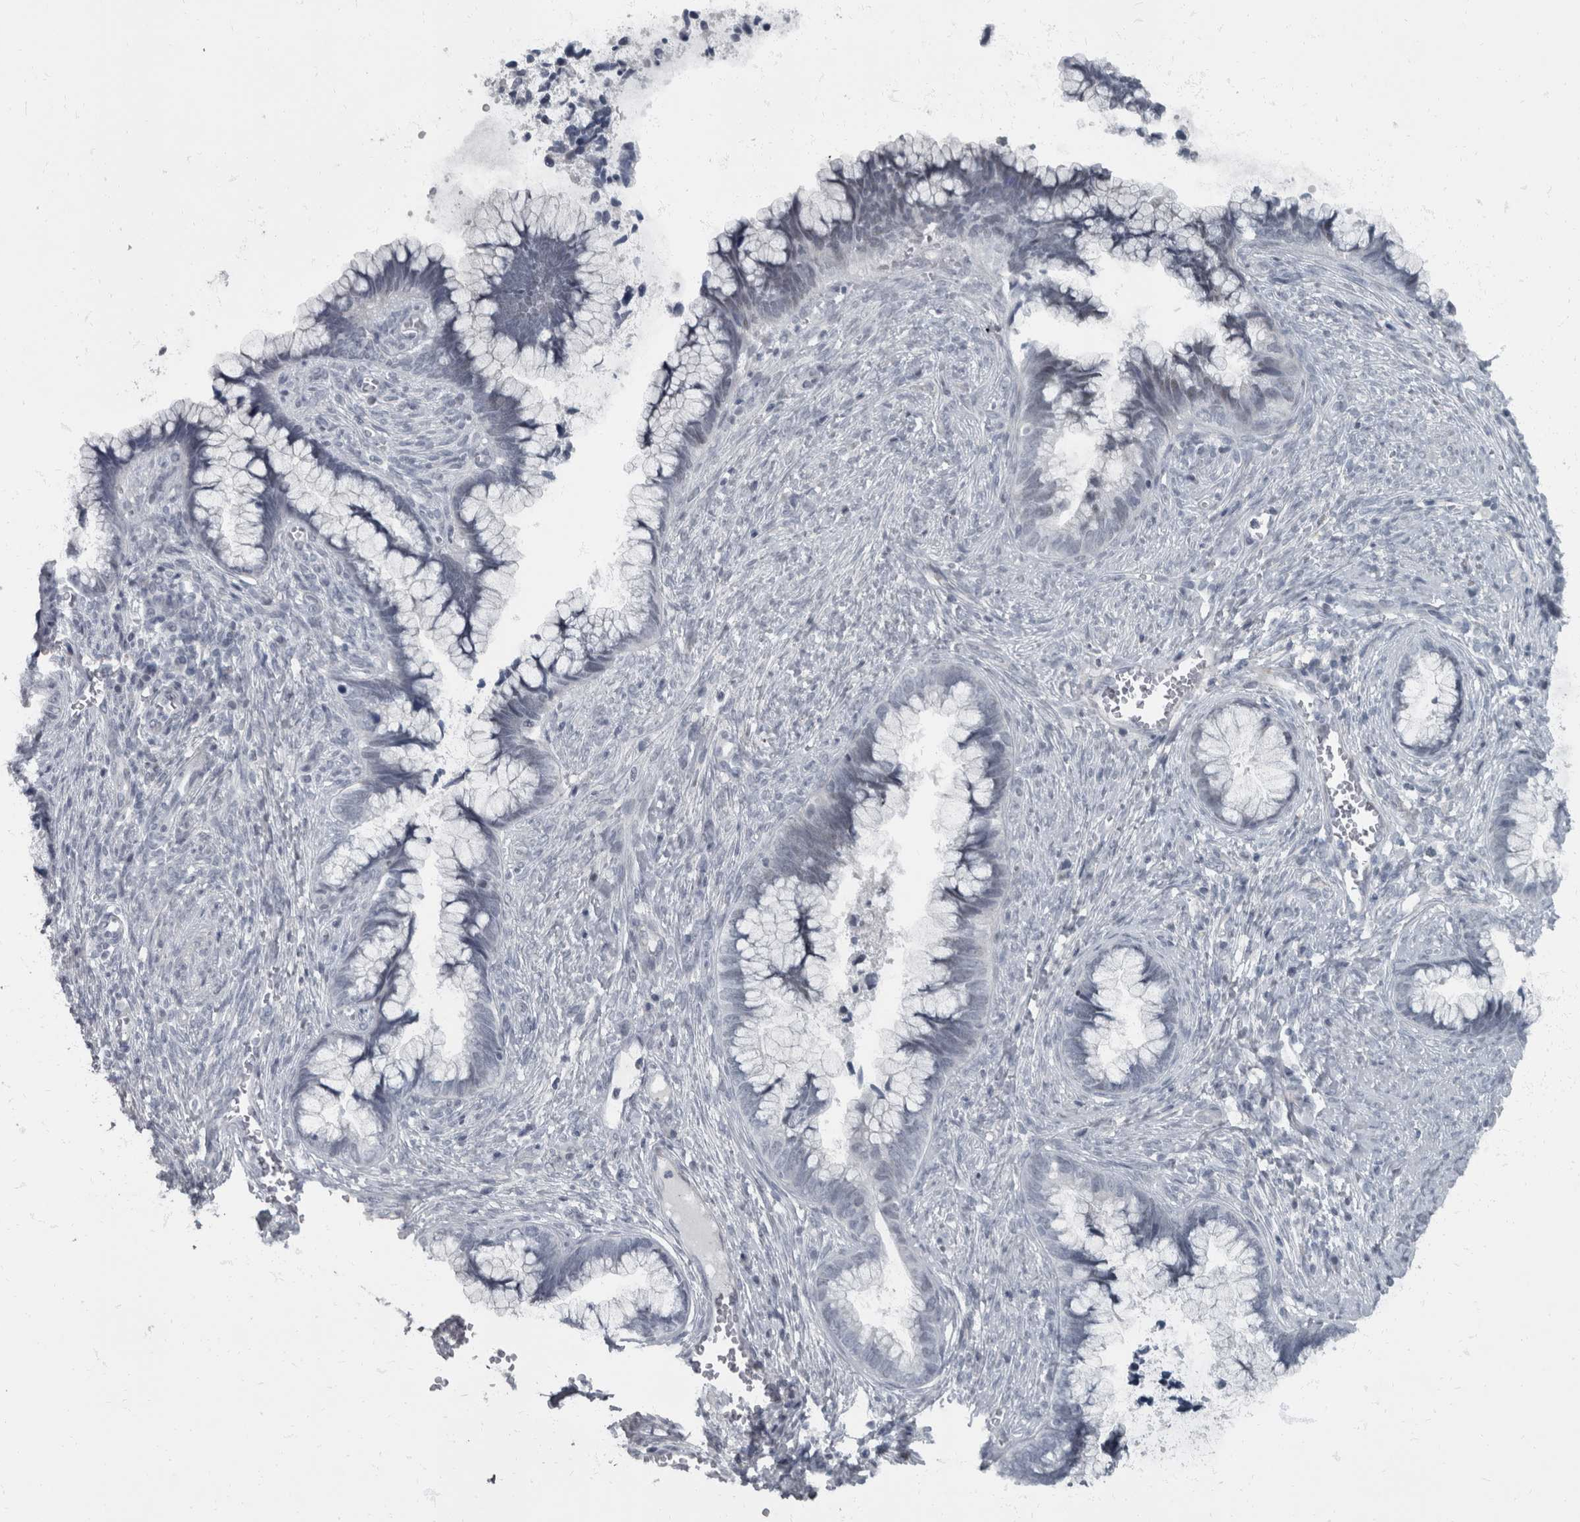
{"staining": {"intensity": "negative", "quantity": "none", "location": "none"}, "tissue": "cervical cancer", "cell_type": "Tumor cells", "image_type": "cancer", "snomed": [{"axis": "morphology", "description": "Adenocarcinoma, NOS"}, {"axis": "topography", "description": "Cervix"}], "caption": "A photomicrograph of human cervical cancer is negative for staining in tumor cells.", "gene": "WDR33", "patient": {"sex": "female", "age": 44}}